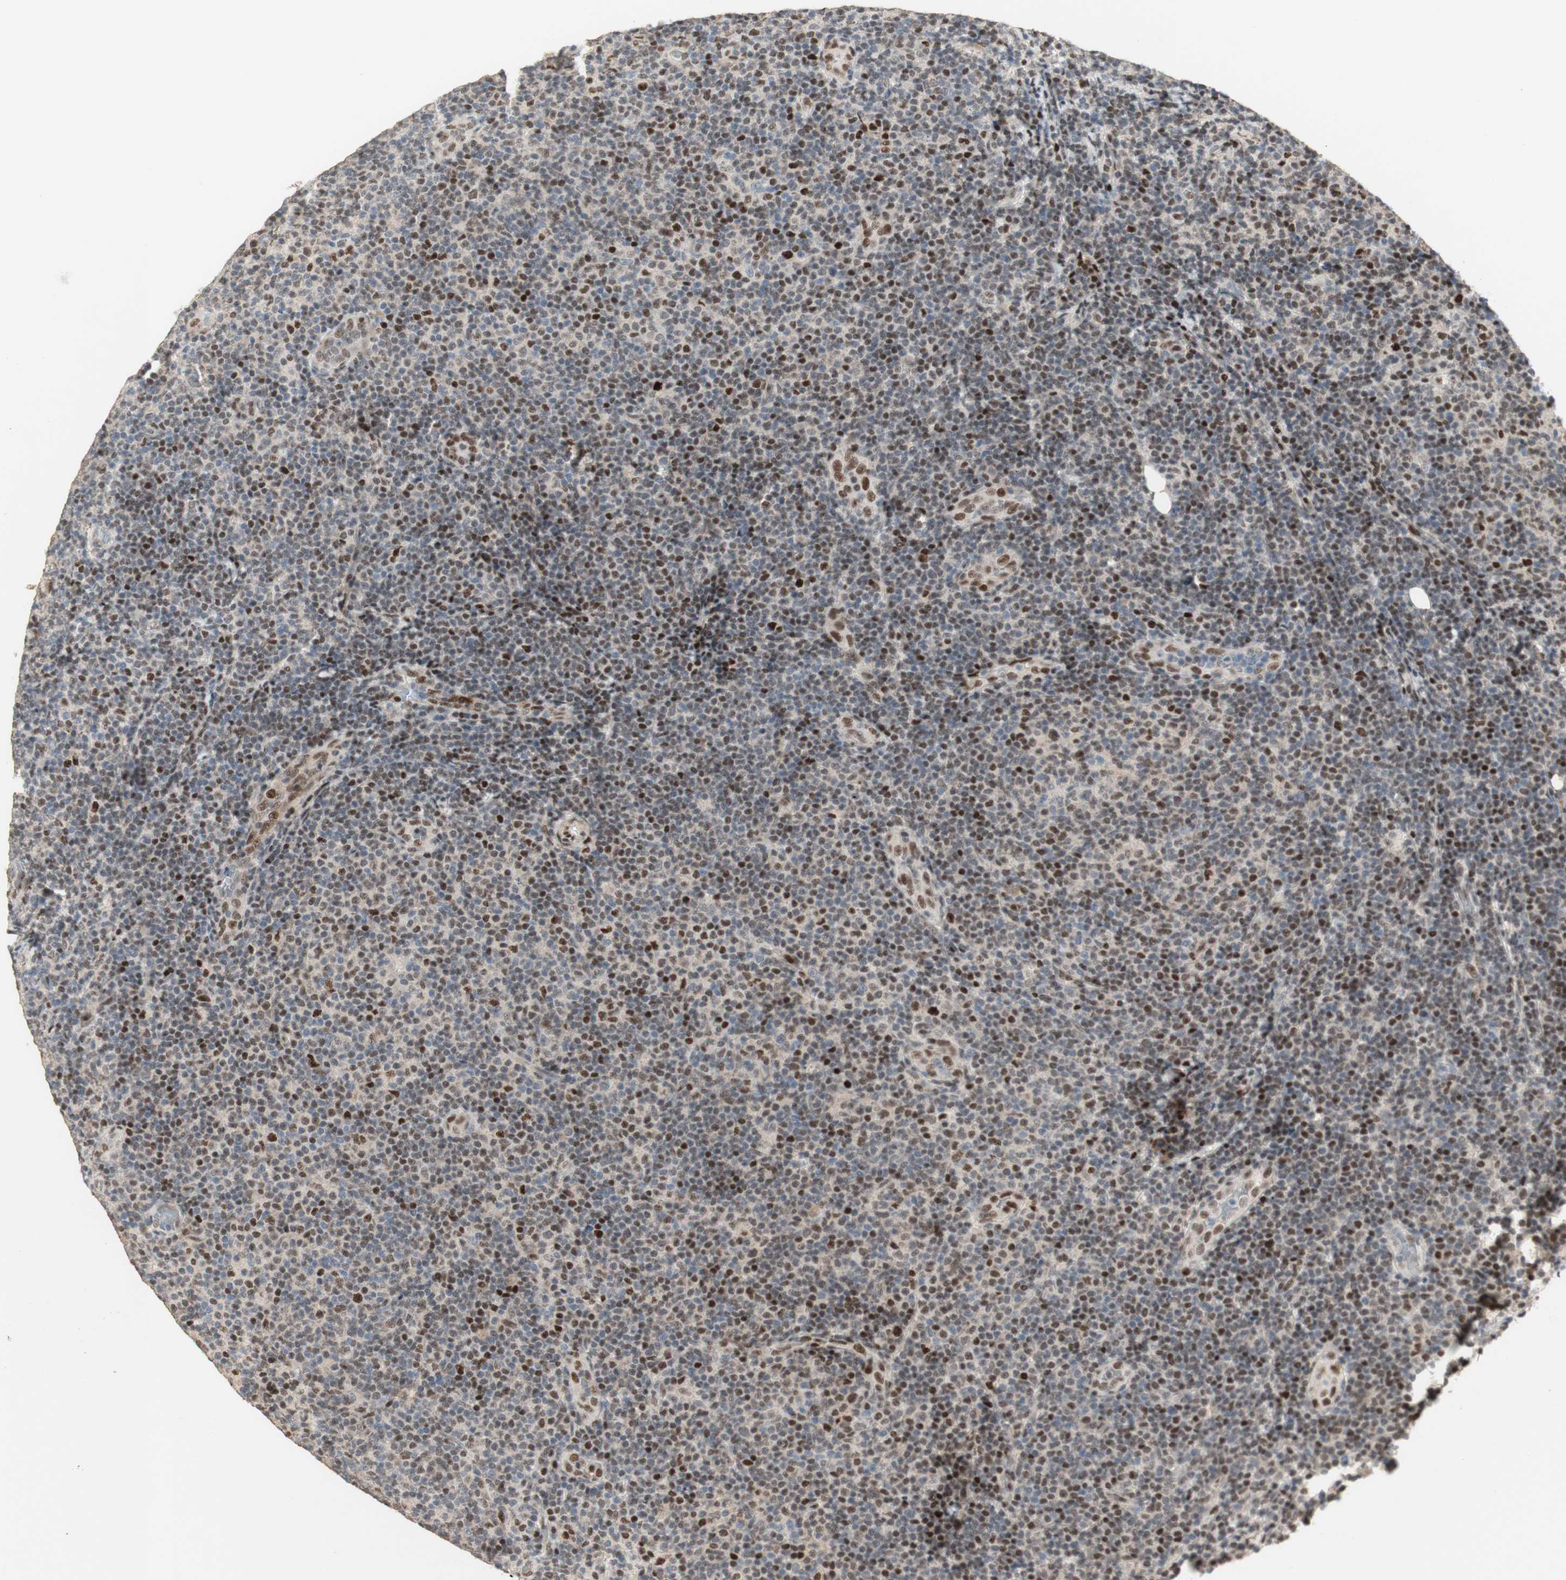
{"staining": {"intensity": "weak", "quantity": "25%-75%", "location": "nuclear"}, "tissue": "lymphoma", "cell_type": "Tumor cells", "image_type": "cancer", "snomed": [{"axis": "morphology", "description": "Malignant lymphoma, non-Hodgkin's type, Low grade"}, {"axis": "topography", "description": "Lymph node"}], "caption": "A high-resolution image shows IHC staining of lymphoma, which shows weak nuclear positivity in approximately 25%-75% of tumor cells.", "gene": "FOXP1", "patient": {"sex": "male", "age": 83}}